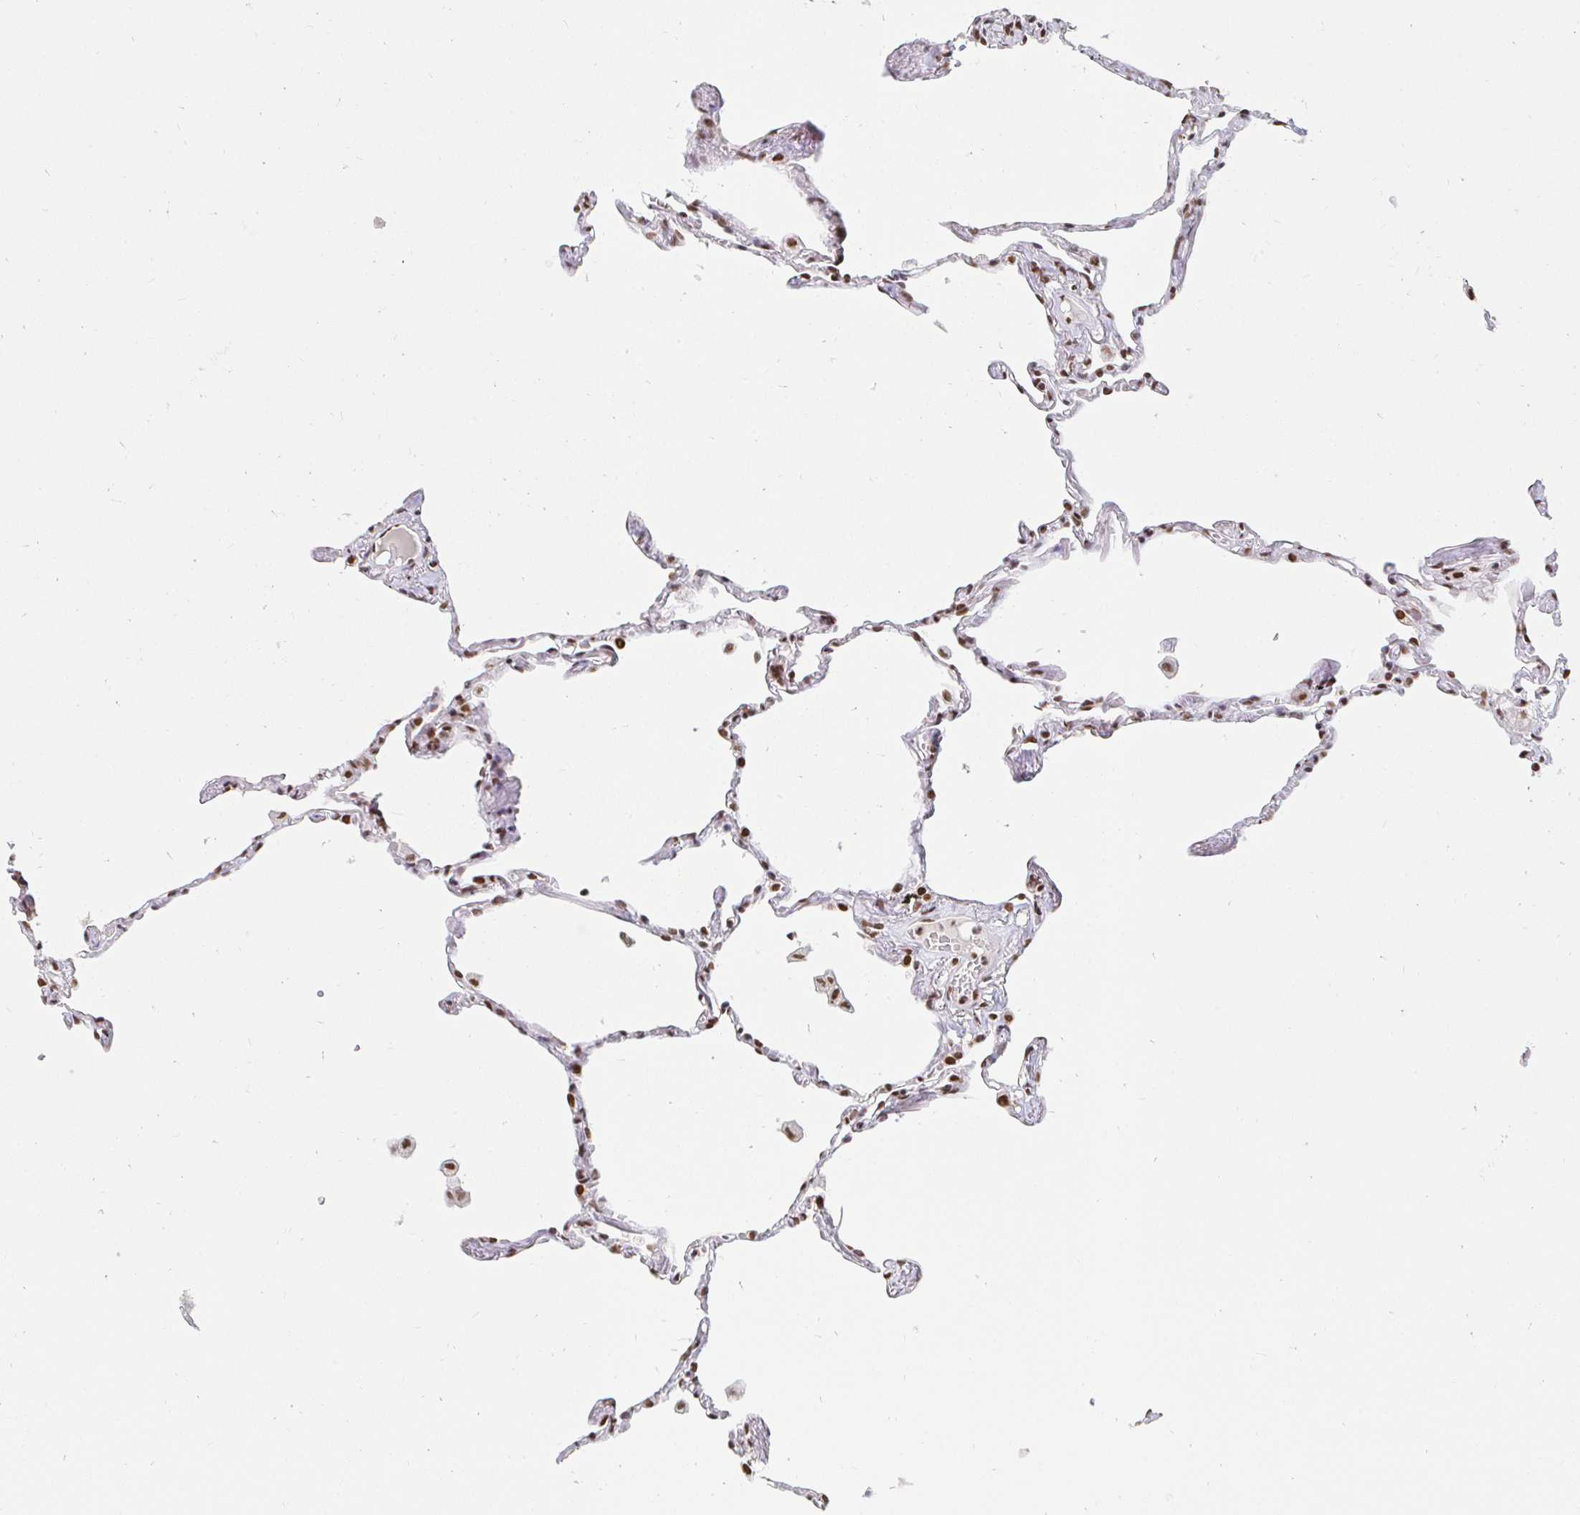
{"staining": {"intensity": "strong", "quantity": ">75%", "location": "nuclear"}, "tissue": "lung", "cell_type": "Alveolar cells", "image_type": "normal", "snomed": [{"axis": "morphology", "description": "Normal tissue, NOS"}, {"axis": "topography", "description": "Lung"}], "caption": "Immunohistochemistry staining of unremarkable lung, which demonstrates high levels of strong nuclear staining in approximately >75% of alveolar cells indicating strong nuclear protein positivity. The staining was performed using DAB (3,3'-diaminobenzidine) (brown) for protein detection and nuclei were counterstained in hematoxylin (blue).", "gene": "RBMXL1", "patient": {"sex": "female", "age": 67}}